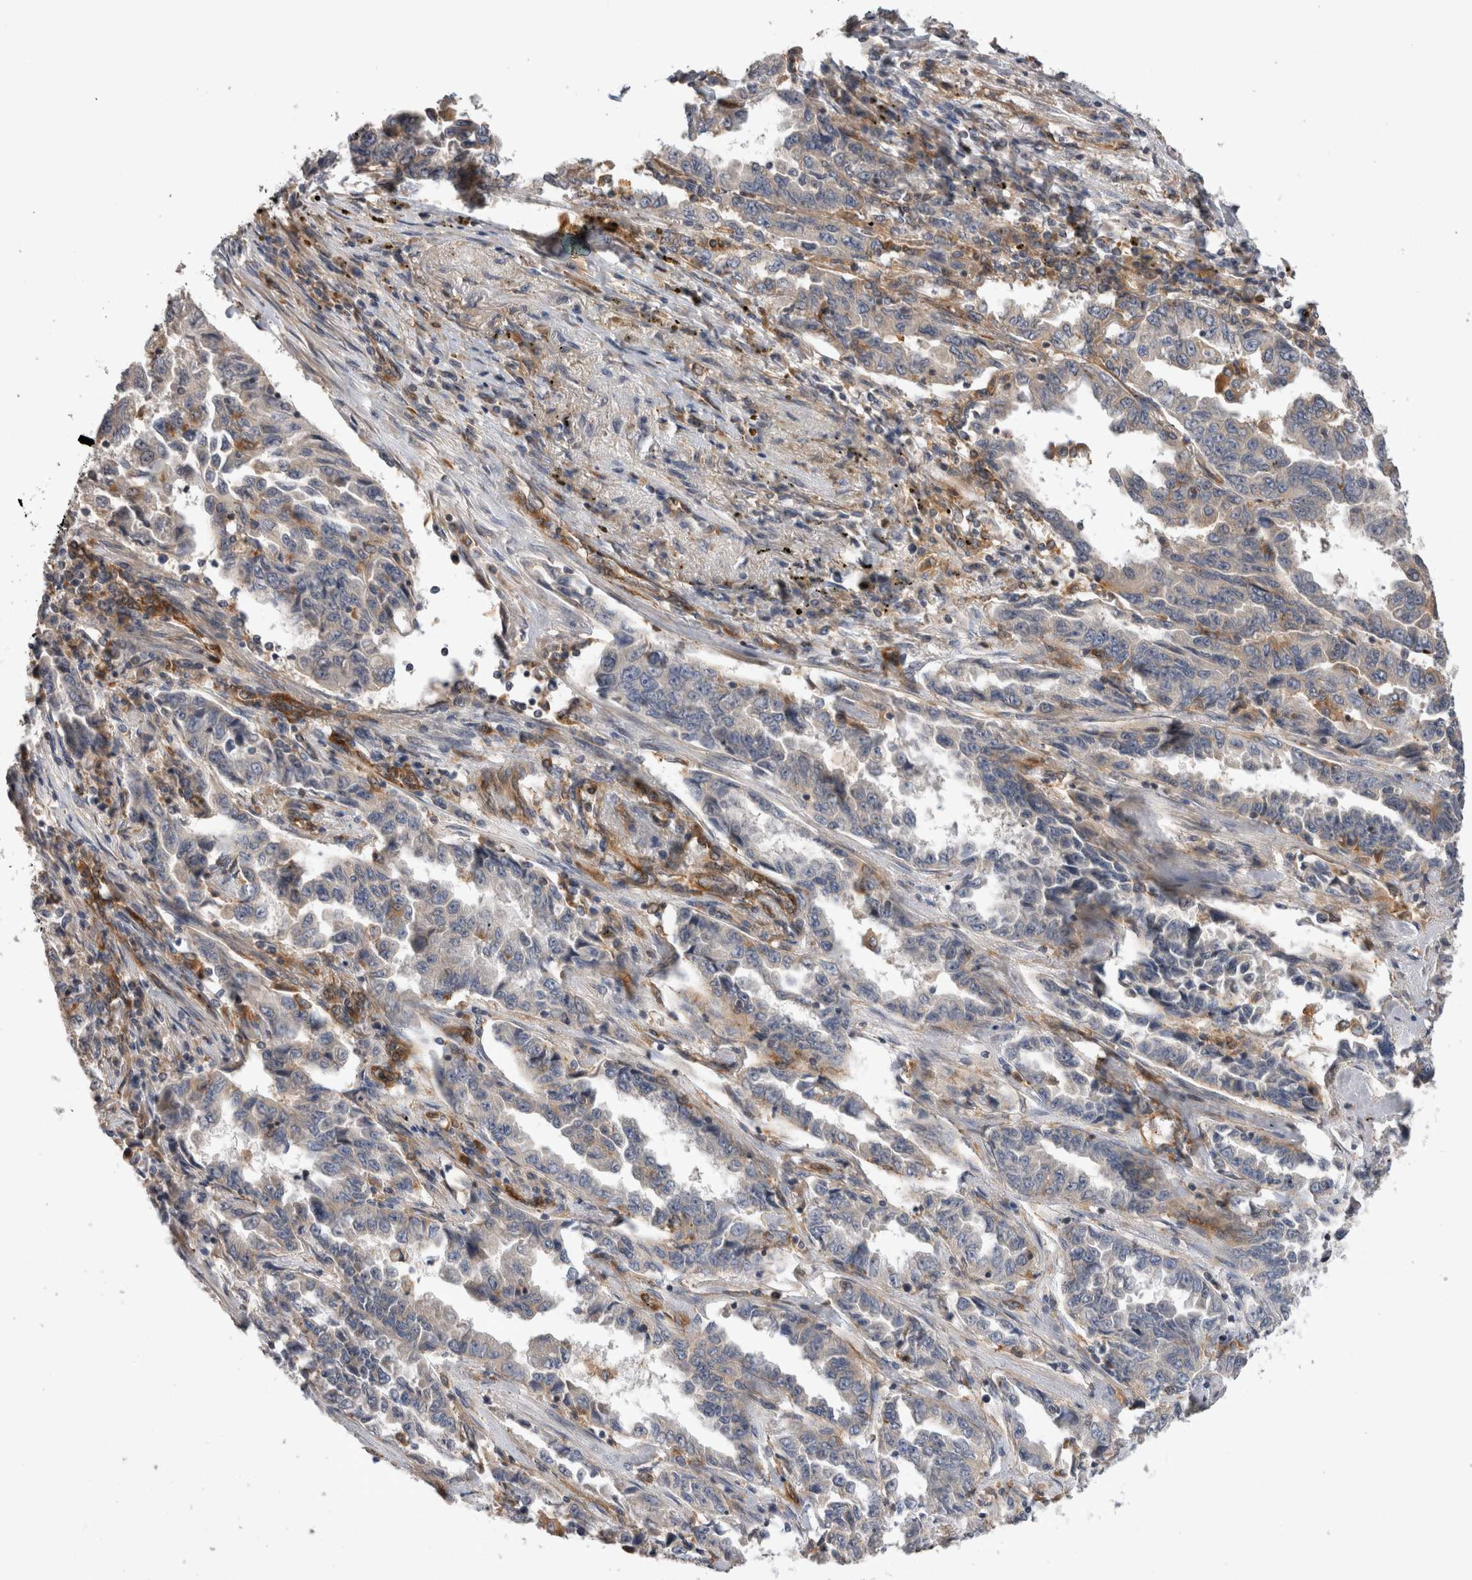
{"staining": {"intensity": "negative", "quantity": "none", "location": "none"}, "tissue": "lung cancer", "cell_type": "Tumor cells", "image_type": "cancer", "snomed": [{"axis": "morphology", "description": "Adenocarcinoma, NOS"}, {"axis": "topography", "description": "Lung"}], "caption": "IHC histopathology image of neoplastic tissue: lung cancer stained with DAB (3,3'-diaminobenzidine) reveals no significant protein positivity in tumor cells.", "gene": "BNIP2", "patient": {"sex": "female", "age": 51}}